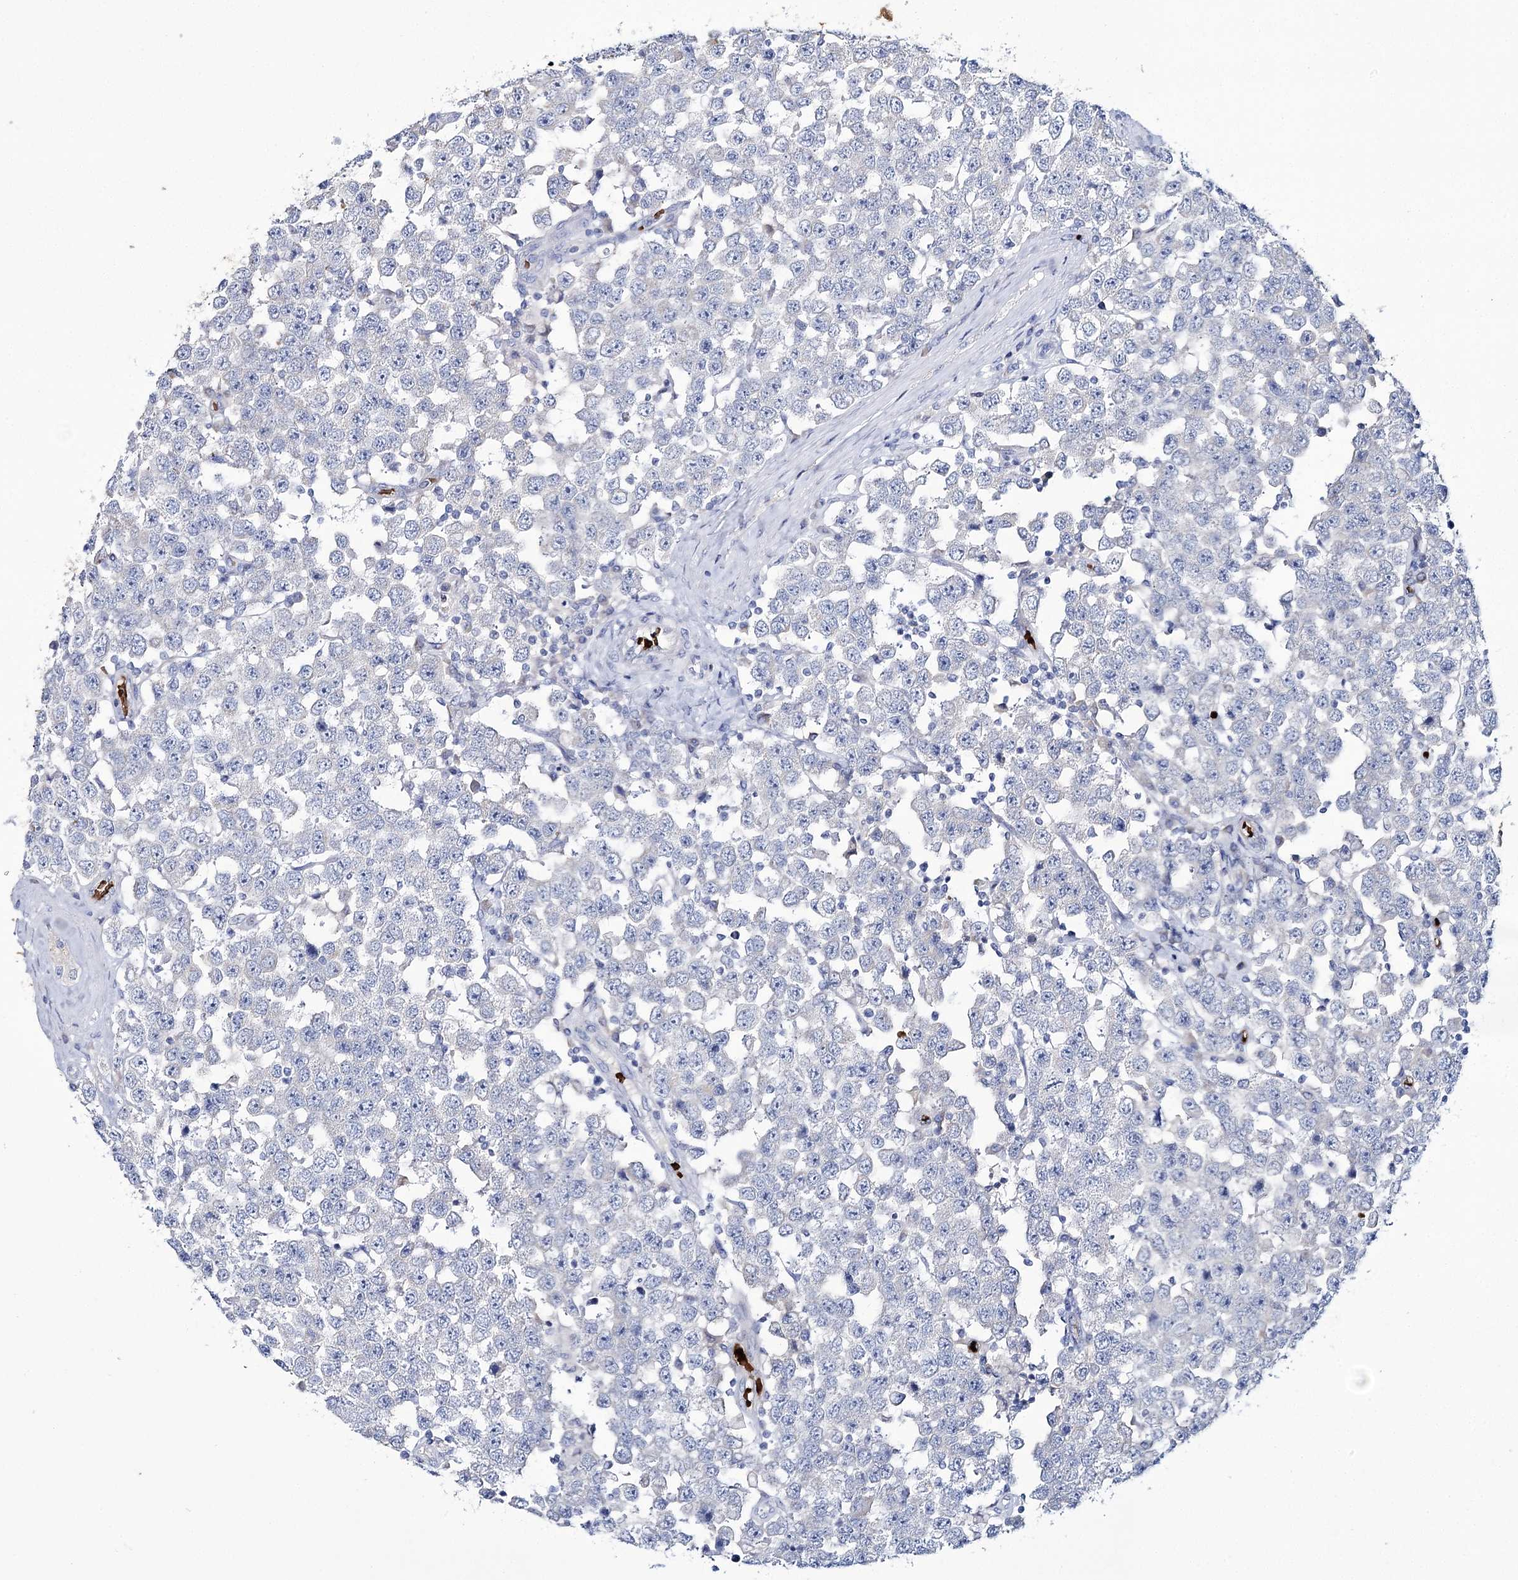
{"staining": {"intensity": "negative", "quantity": "none", "location": "none"}, "tissue": "testis cancer", "cell_type": "Tumor cells", "image_type": "cancer", "snomed": [{"axis": "morphology", "description": "Seminoma, NOS"}, {"axis": "topography", "description": "Testis"}], "caption": "Immunohistochemistry of testis cancer (seminoma) displays no staining in tumor cells.", "gene": "GBF1", "patient": {"sex": "male", "age": 28}}